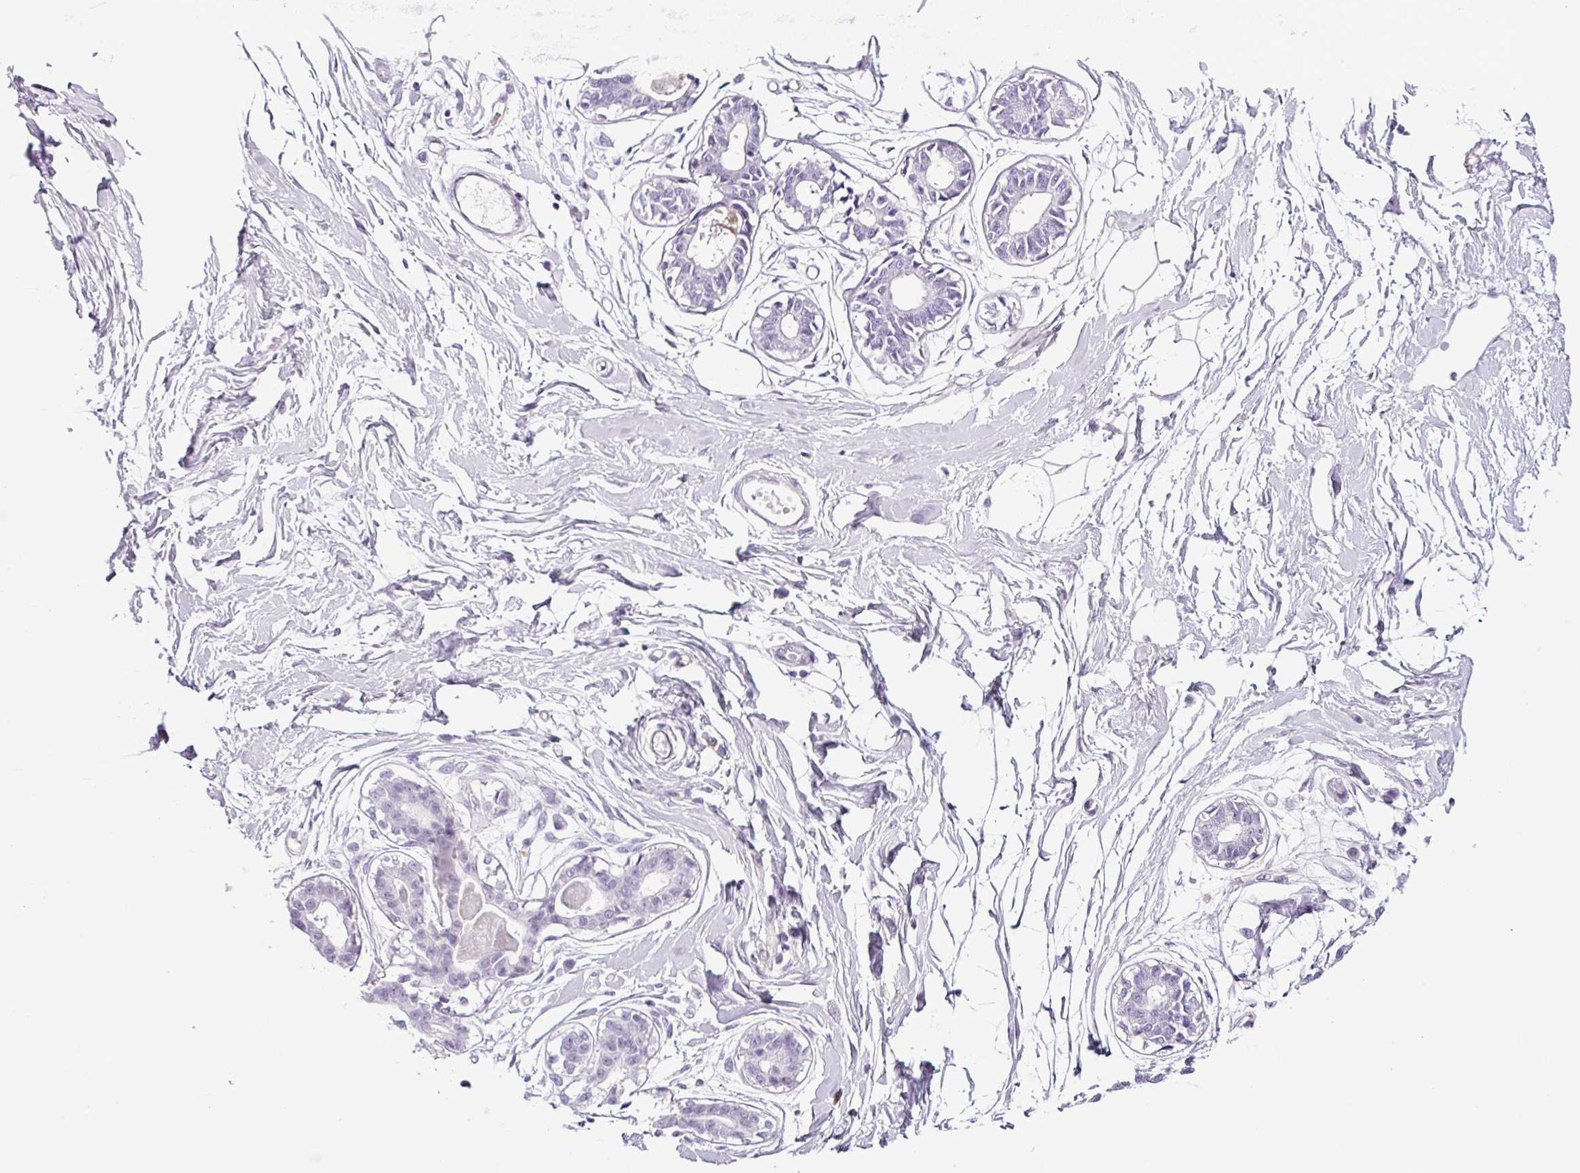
{"staining": {"intensity": "negative", "quantity": "none", "location": "none"}, "tissue": "breast", "cell_type": "Adipocytes", "image_type": "normal", "snomed": [{"axis": "morphology", "description": "Normal tissue, NOS"}, {"axis": "topography", "description": "Breast"}], "caption": "This histopathology image is of unremarkable breast stained with immunohistochemistry to label a protein in brown with the nuclei are counter-stained blue. There is no positivity in adipocytes.", "gene": "TMEM178A", "patient": {"sex": "female", "age": 45}}